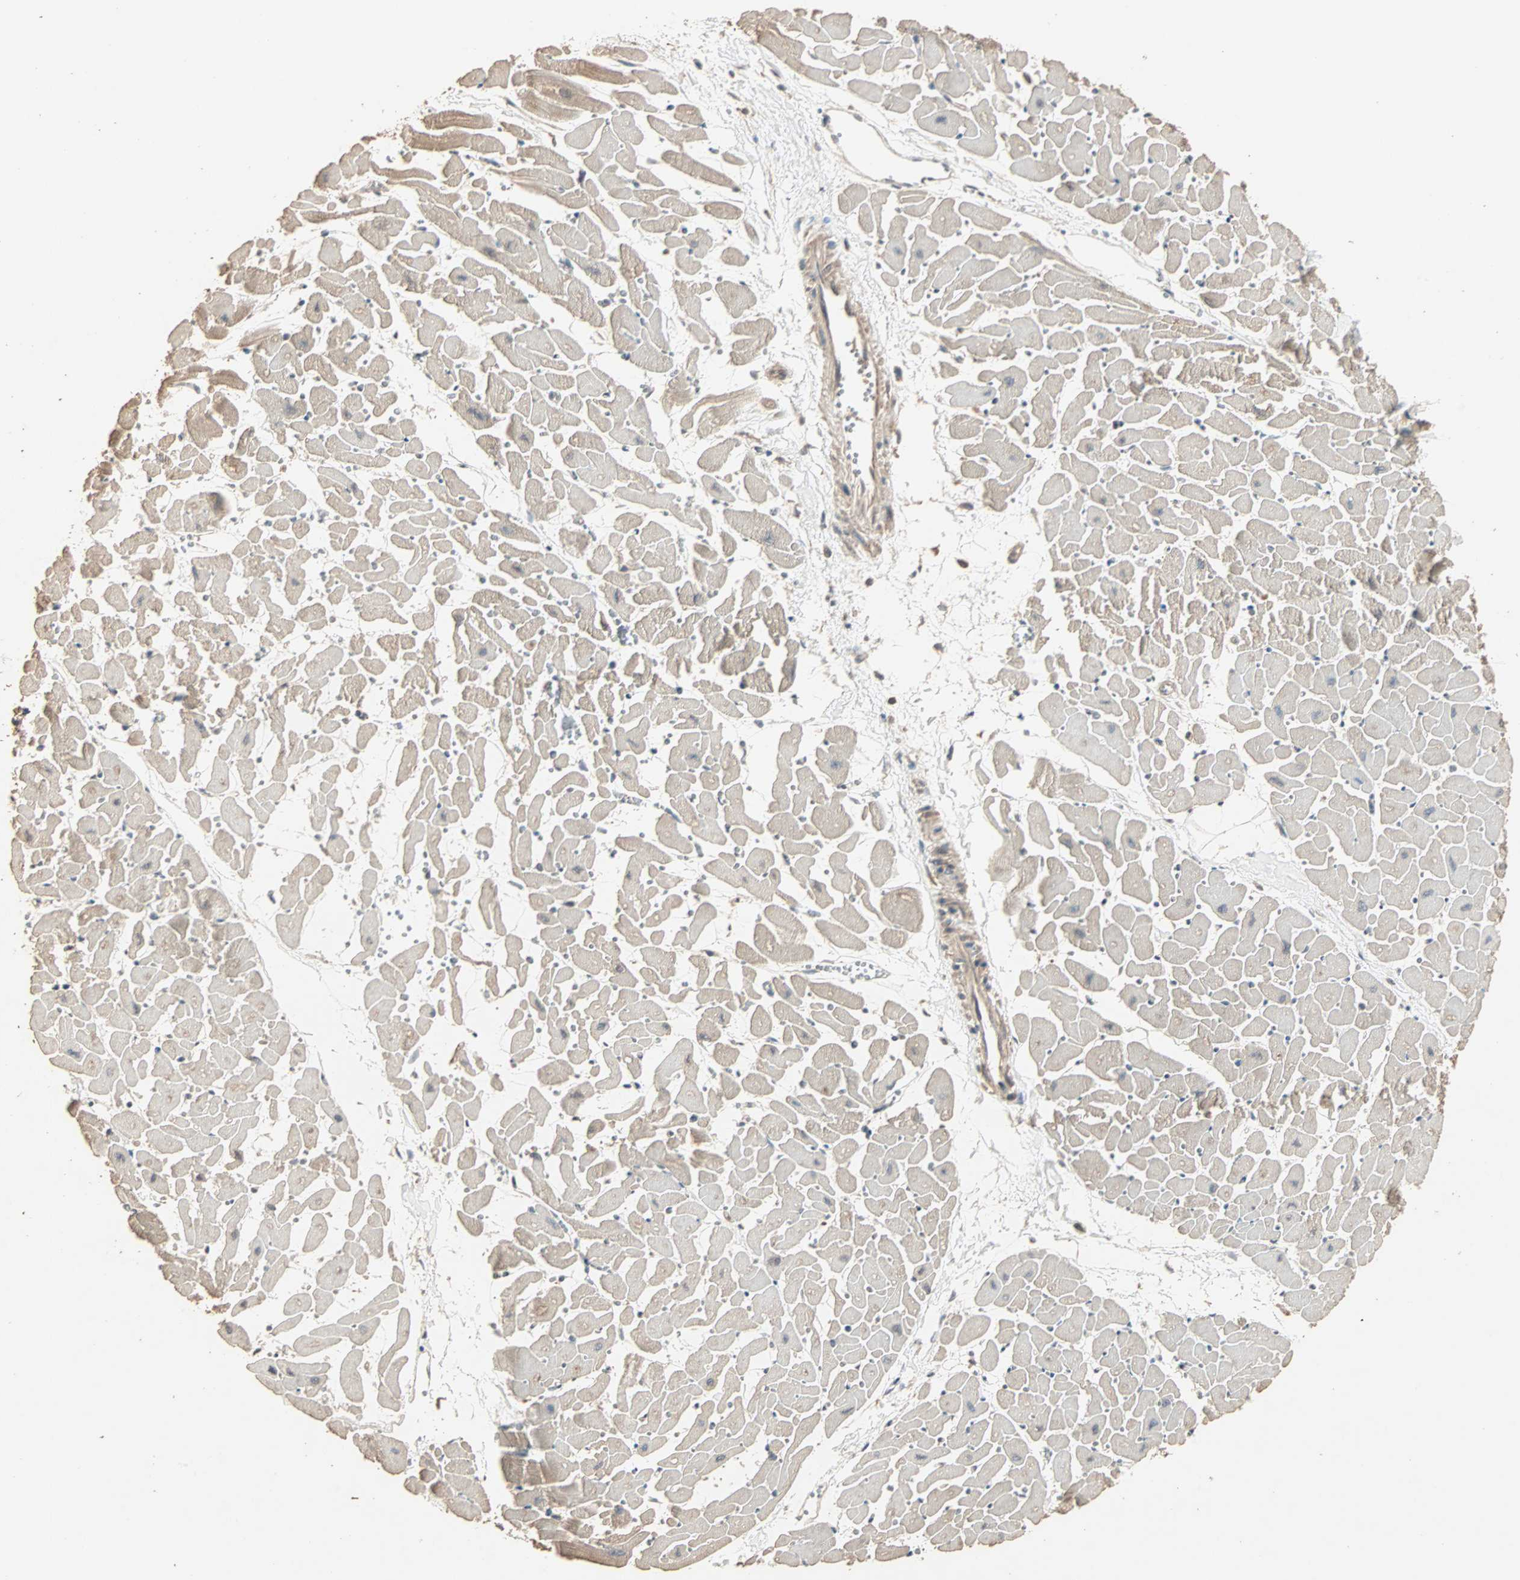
{"staining": {"intensity": "weak", "quantity": "<25%", "location": "cytoplasmic/membranous"}, "tissue": "heart muscle", "cell_type": "Cardiomyocytes", "image_type": "normal", "snomed": [{"axis": "morphology", "description": "Normal tissue, NOS"}, {"axis": "topography", "description": "Heart"}], "caption": "Protein analysis of normal heart muscle demonstrates no significant positivity in cardiomyocytes. (DAB (3,3'-diaminobenzidine) immunohistochemistry visualized using brightfield microscopy, high magnification).", "gene": "ZBTB33", "patient": {"sex": "female", "age": 19}}